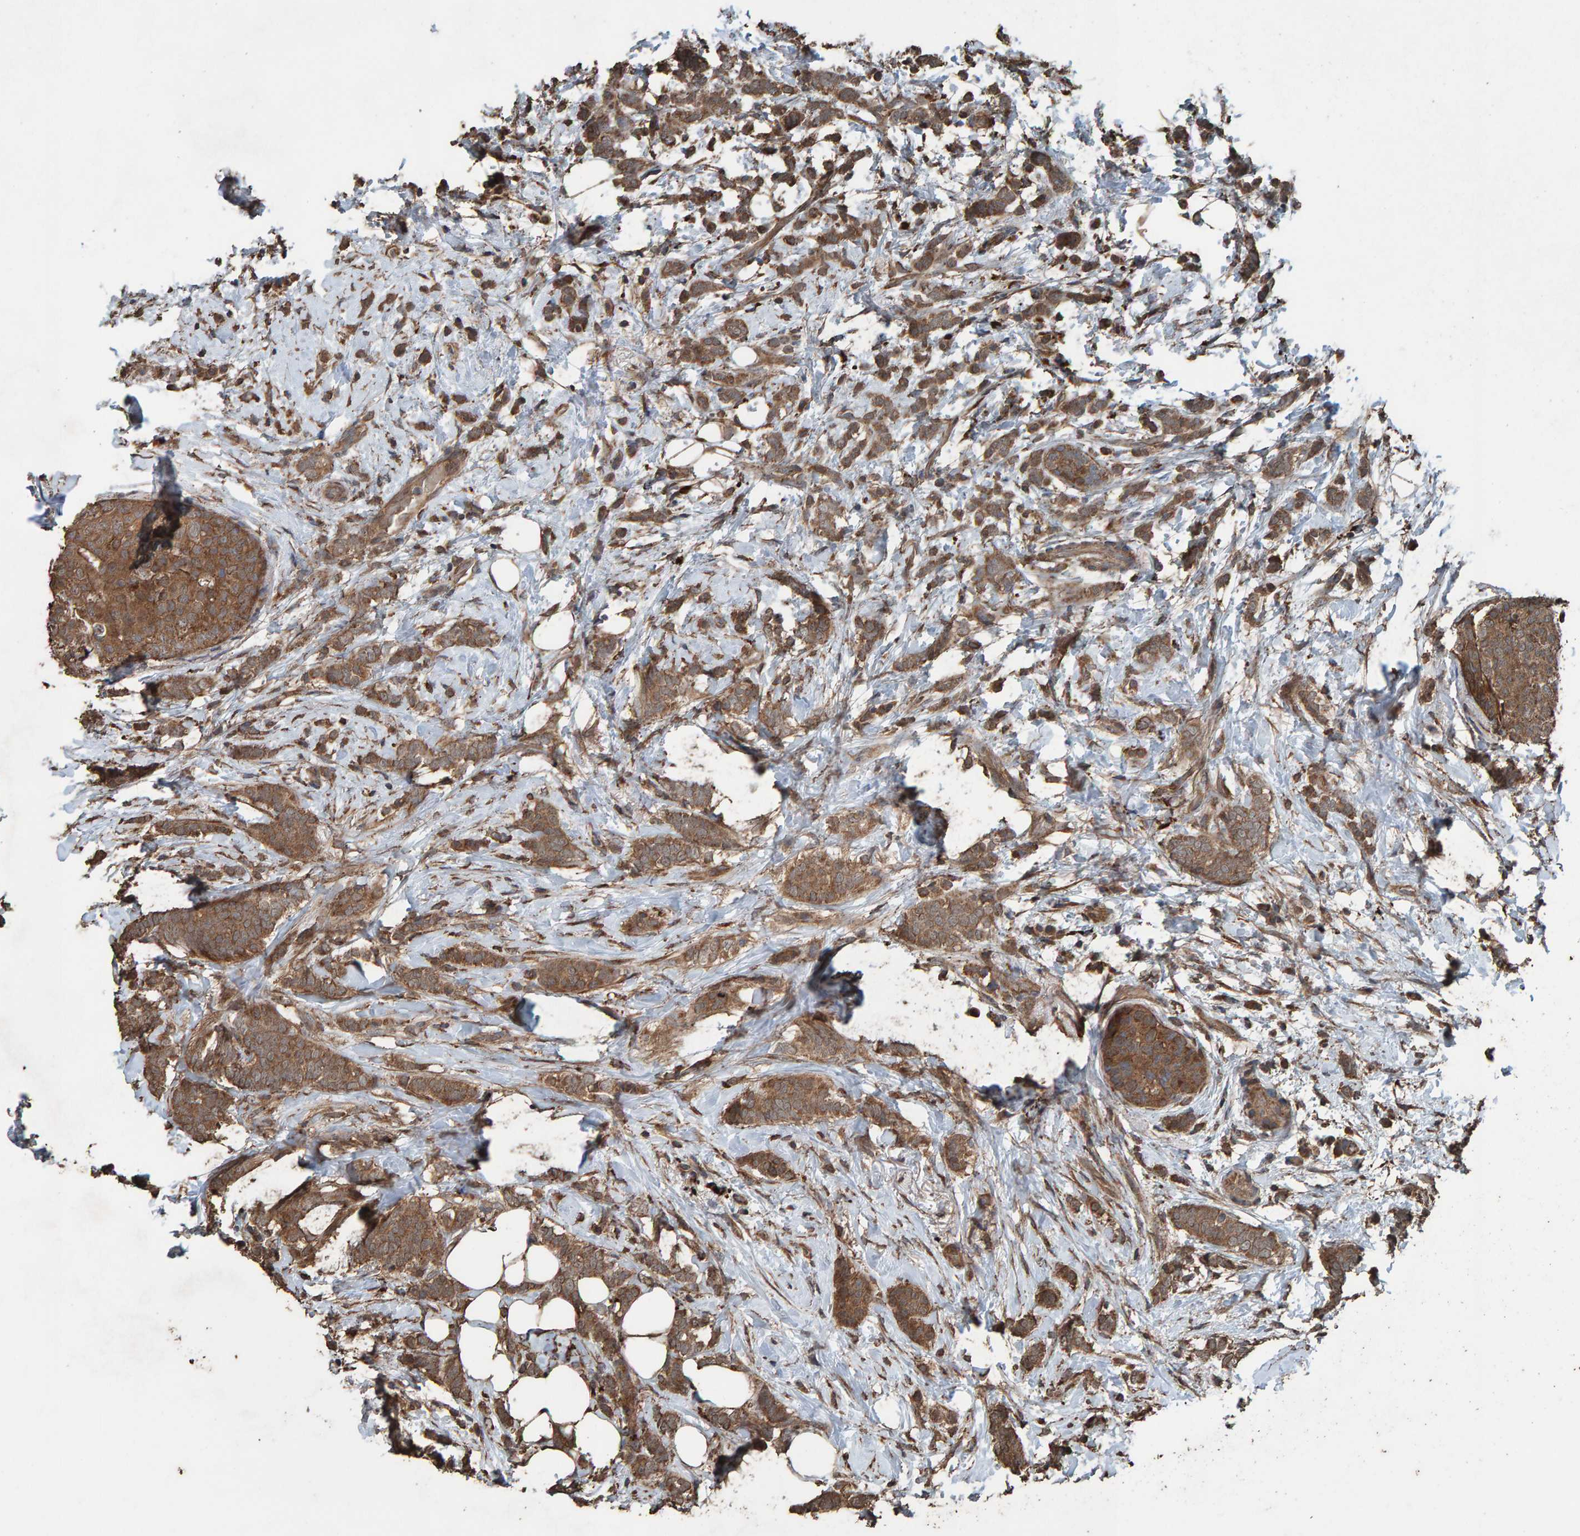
{"staining": {"intensity": "moderate", "quantity": ">75%", "location": "cytoplasmic/membranous"}, "tissue": "breast cancer", "cell_type": "Tumor cells", "image_type": "cancer", "snomed": [{"axis": "morphology", "description": "Lobular carcinoma"}, {"axis": "topography", "description": "Breast"}], "caption": "The immunohistochemical stain labels moderate cytoplasmic/membranous staining in tumor cells of breast cancer (lobular carcinoma) tissue.", "gene": "DUS1L", "patient": {"sex": "female", "age": 50}}